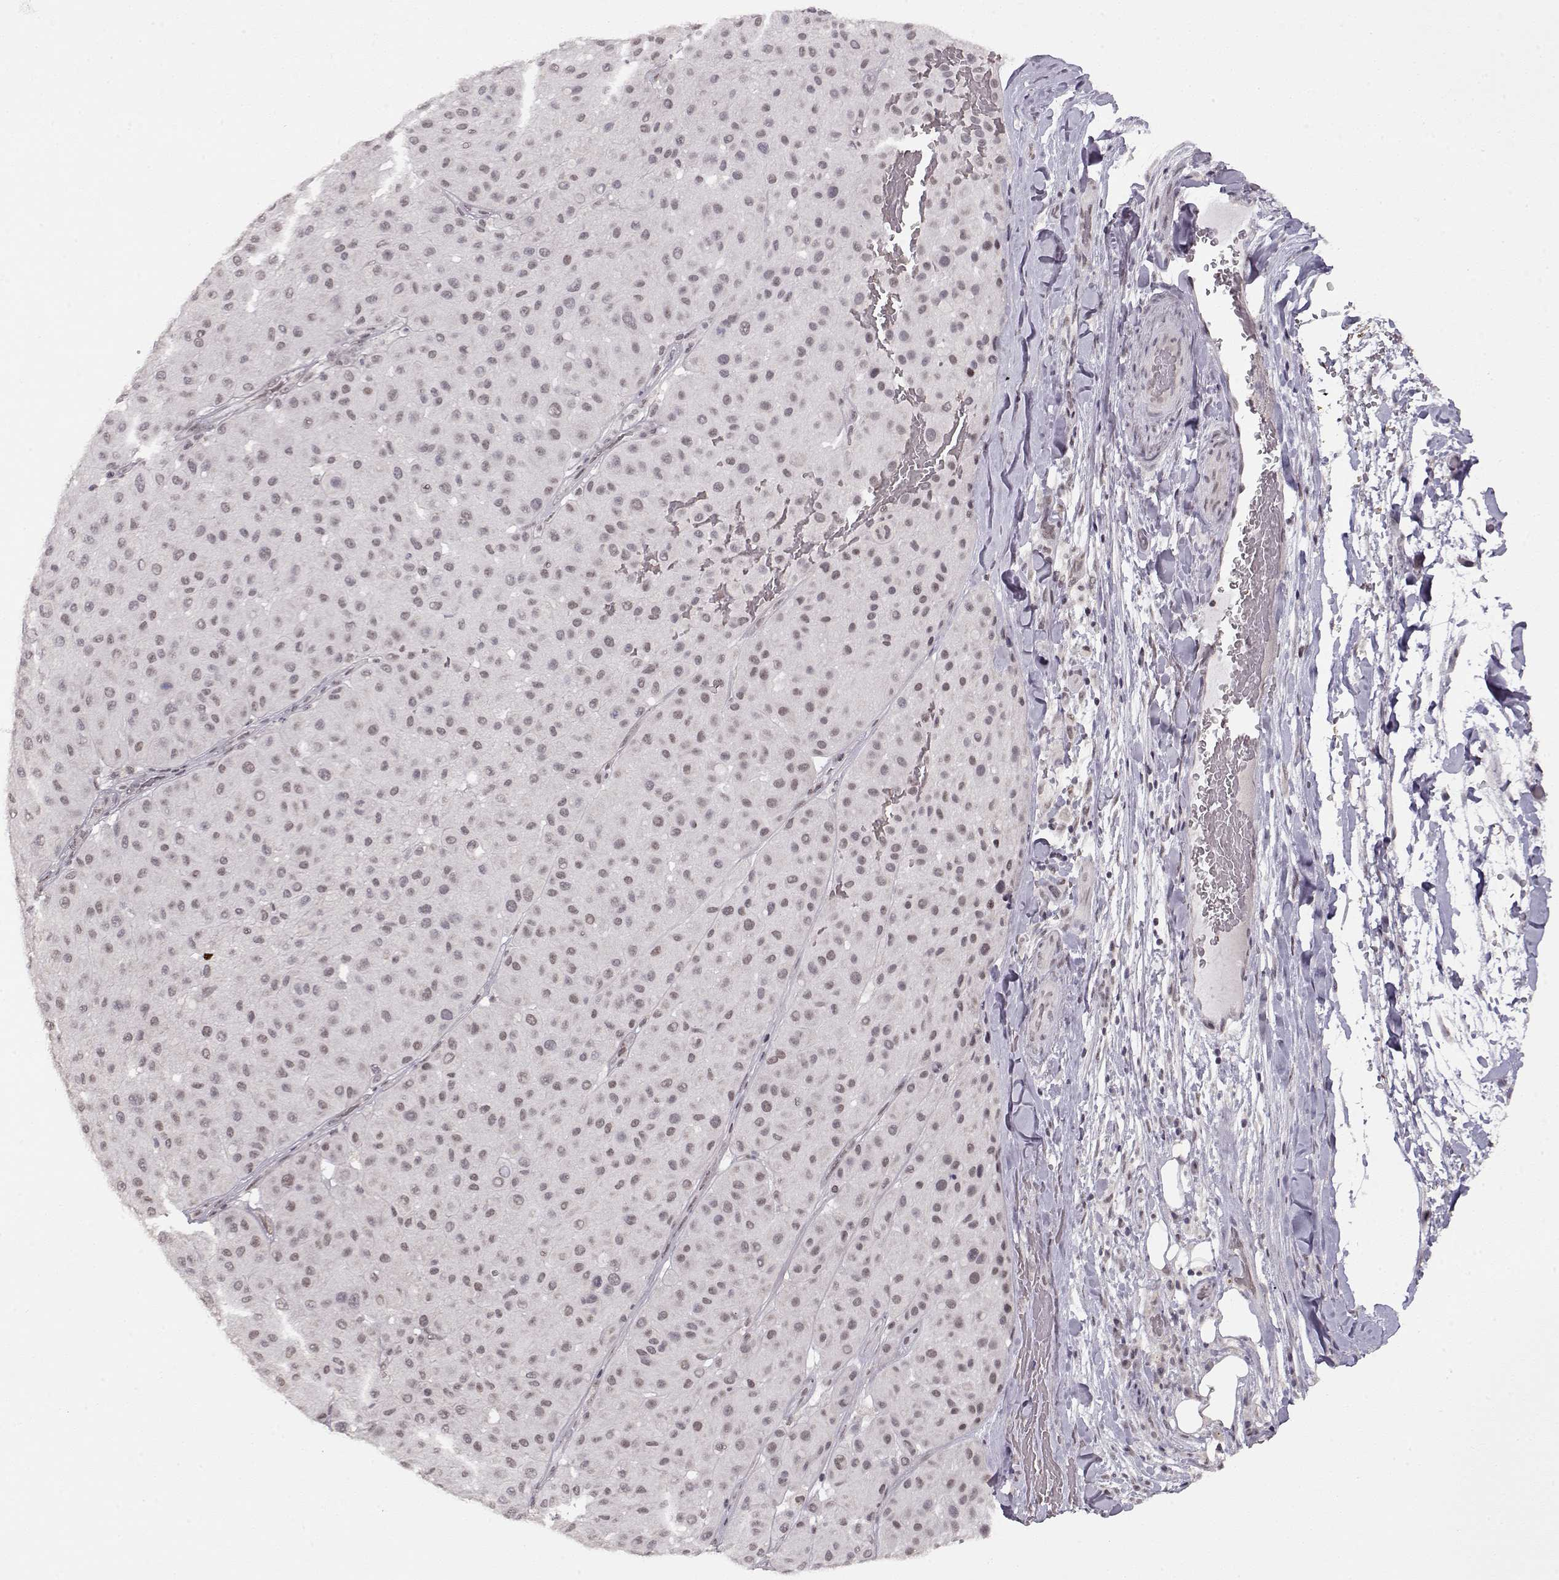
{"staining": {"intensity": "weak", "quantity": "<25%", "location": "nuclear"}, "tissue": "melanoma", "cell_type": "Tumor cells", "image_type": "cancer", "snomed": [{"axis": "morphology", "description": "Malignant melanoma, Metastatic site"}, {"axis": "topography", "description": "Smooth muscle"}], "caption": "Melanoma stained for a protein using immunohistochemistry demonstrates no expression tumor cells.", "gene": "PCP4", "patient": {"sex": "male", "age": 41}}